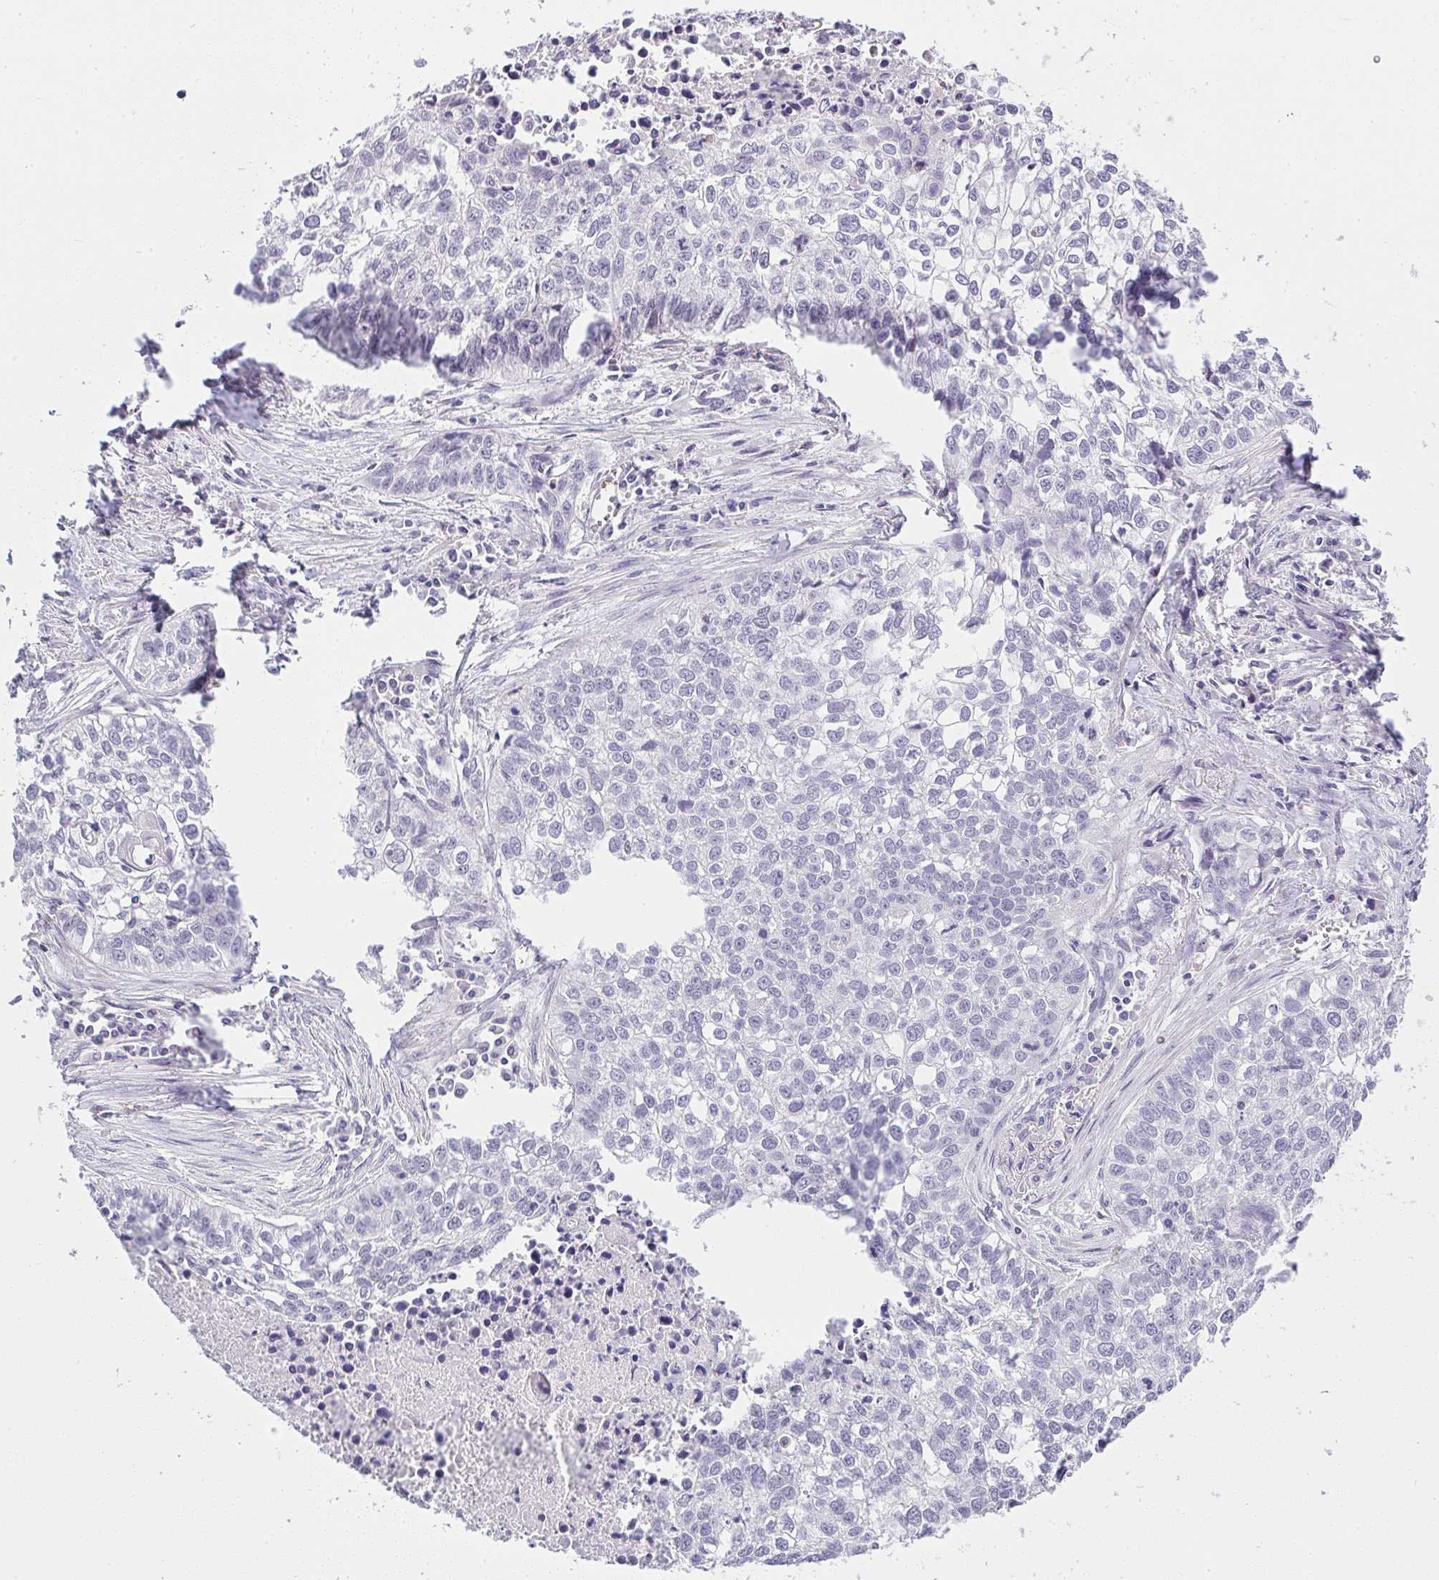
{"staining": {"intensity": "negative", "quantity": "none", "location": "none"}, "tissue": "lung cancer", "cell_type": "Tumor cells", "image_type": "cancer", "snomed": [{"axis": "morphology", "description": "Squamous cell carcinoma, NOS"}, {"axis": "topography", "description": "Lung"}], "caption": "Lung cancer (squamous cell carcinoma) stained for a protein using IHC displays no staining tumor cells.", "gene": "CACNA1S", "patient": {"sex": "male", "age": 74}}